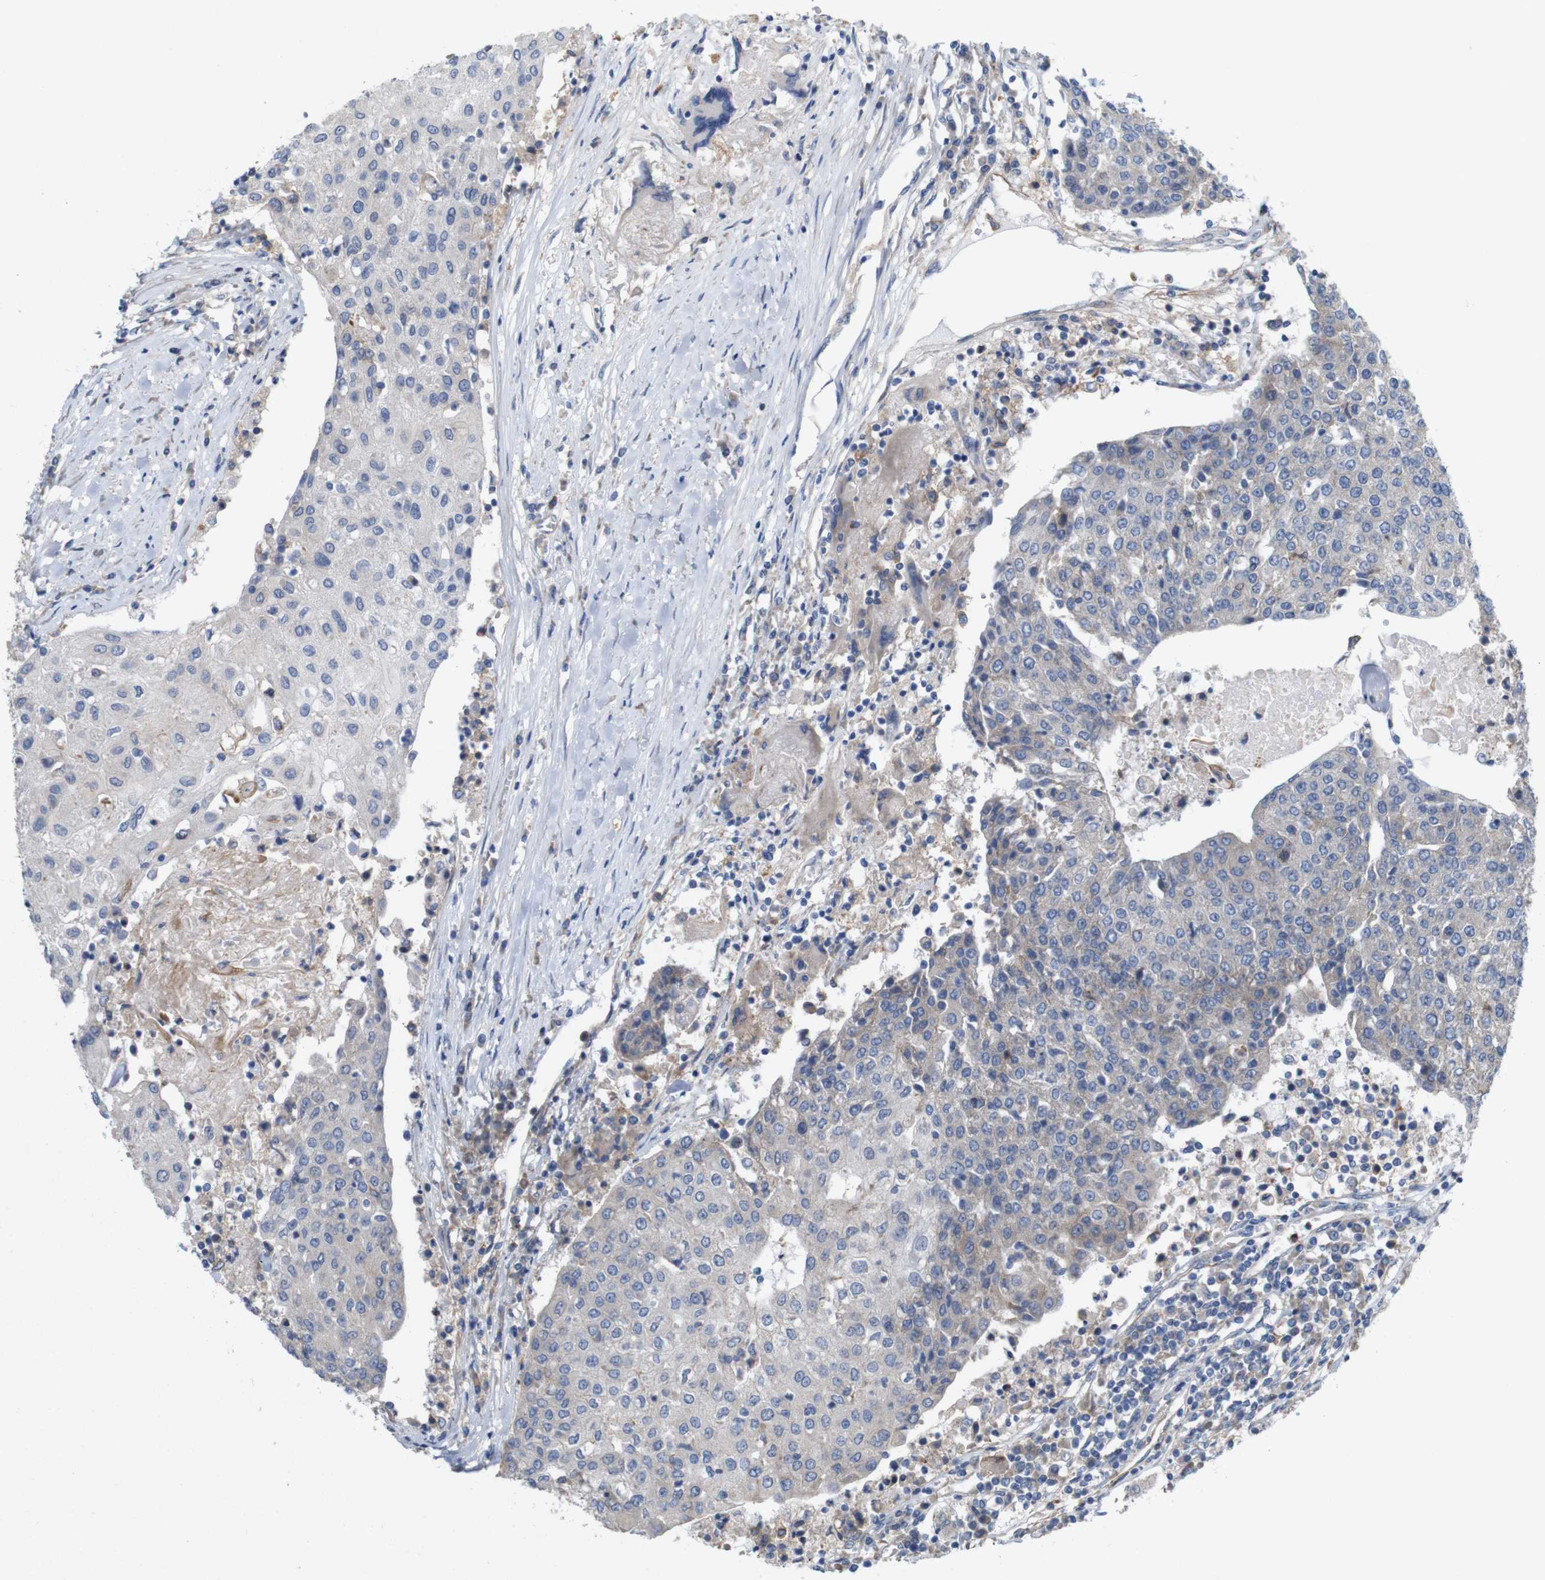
{"staining": {"intensity": "weak", "quantity": "25%-75%", "location": "cytoplasmic/membranous"}, "tissue": "urothelial cancer", "cell_type": "Tumor cells", "image_type": "cancer", "snomed": [{"axis": "morphology", "description": "Urothelial carcinoma, High grade"}, {"axis": "topography", "description": "Urinary bladder"}], "caption": "The image shows immunohistochemical staining of urothelial cancer. There is weak cytoplasmic/membranous staining is identified in approximately 25%-75% of tumor cells.", "gene": "SIGLEC8", "patient": {"sex": "female", "age": 85}}